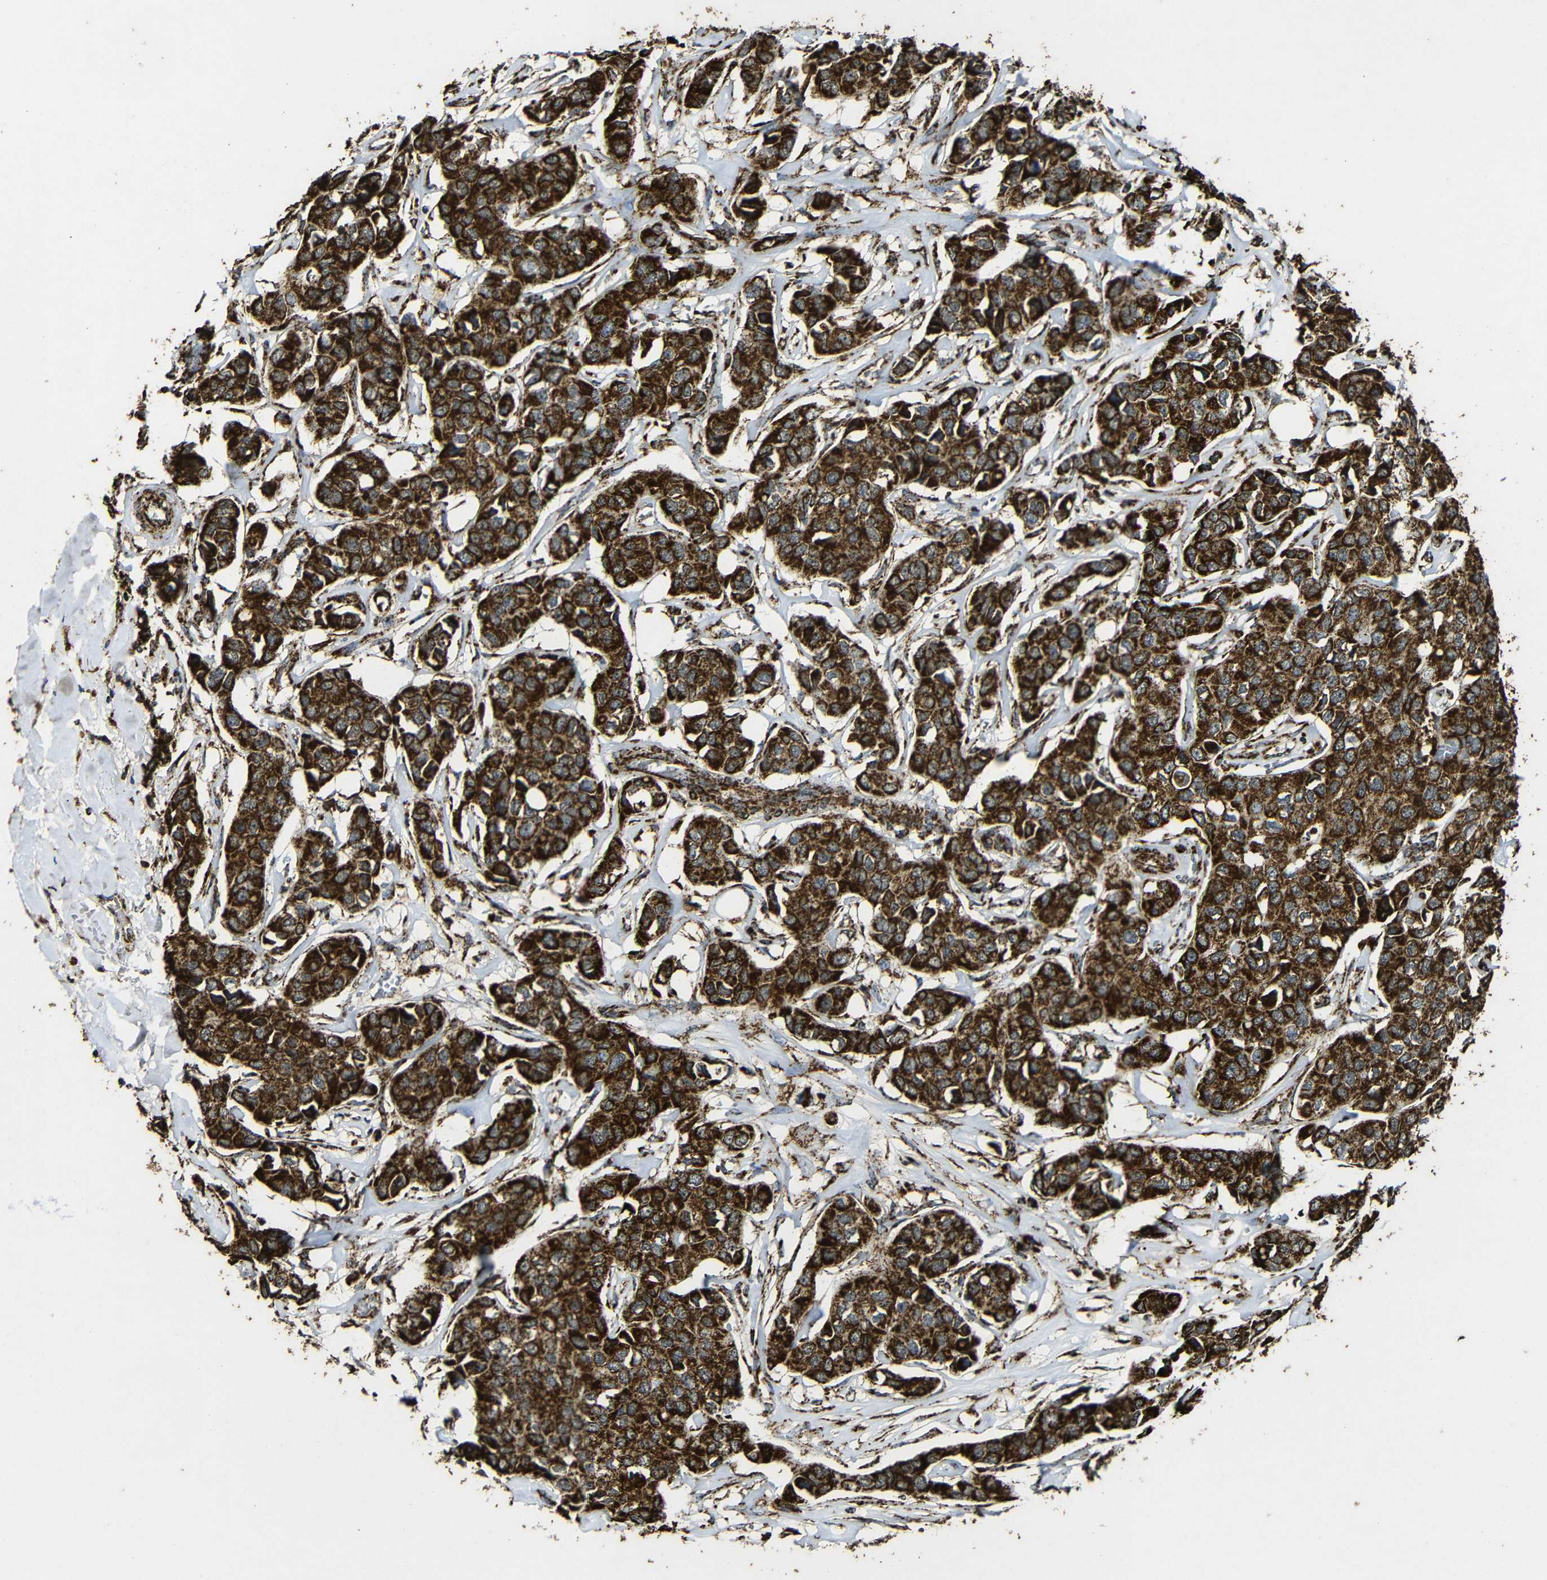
{"staining": {"intensity": "strong", "quantity": ">75%", "location": "cytoplasmic/membranous"}, "tissue": "breast cancer", "cell_type": "Tumor cells", "image_type": "cancer", "snomed": [{"axis": "morphology", "description": "Duct carcinoma"}, {"axis": "topography", "description": "Breast"}], "caption": "The immunohistochemical stain highlights strong cytoplasmic/membranous positivity in tumor cells of intraductal carcinoma (breast) tissue.", "gene": "ATP5F1A", "patient": {"sex": "female", "age": 80}}